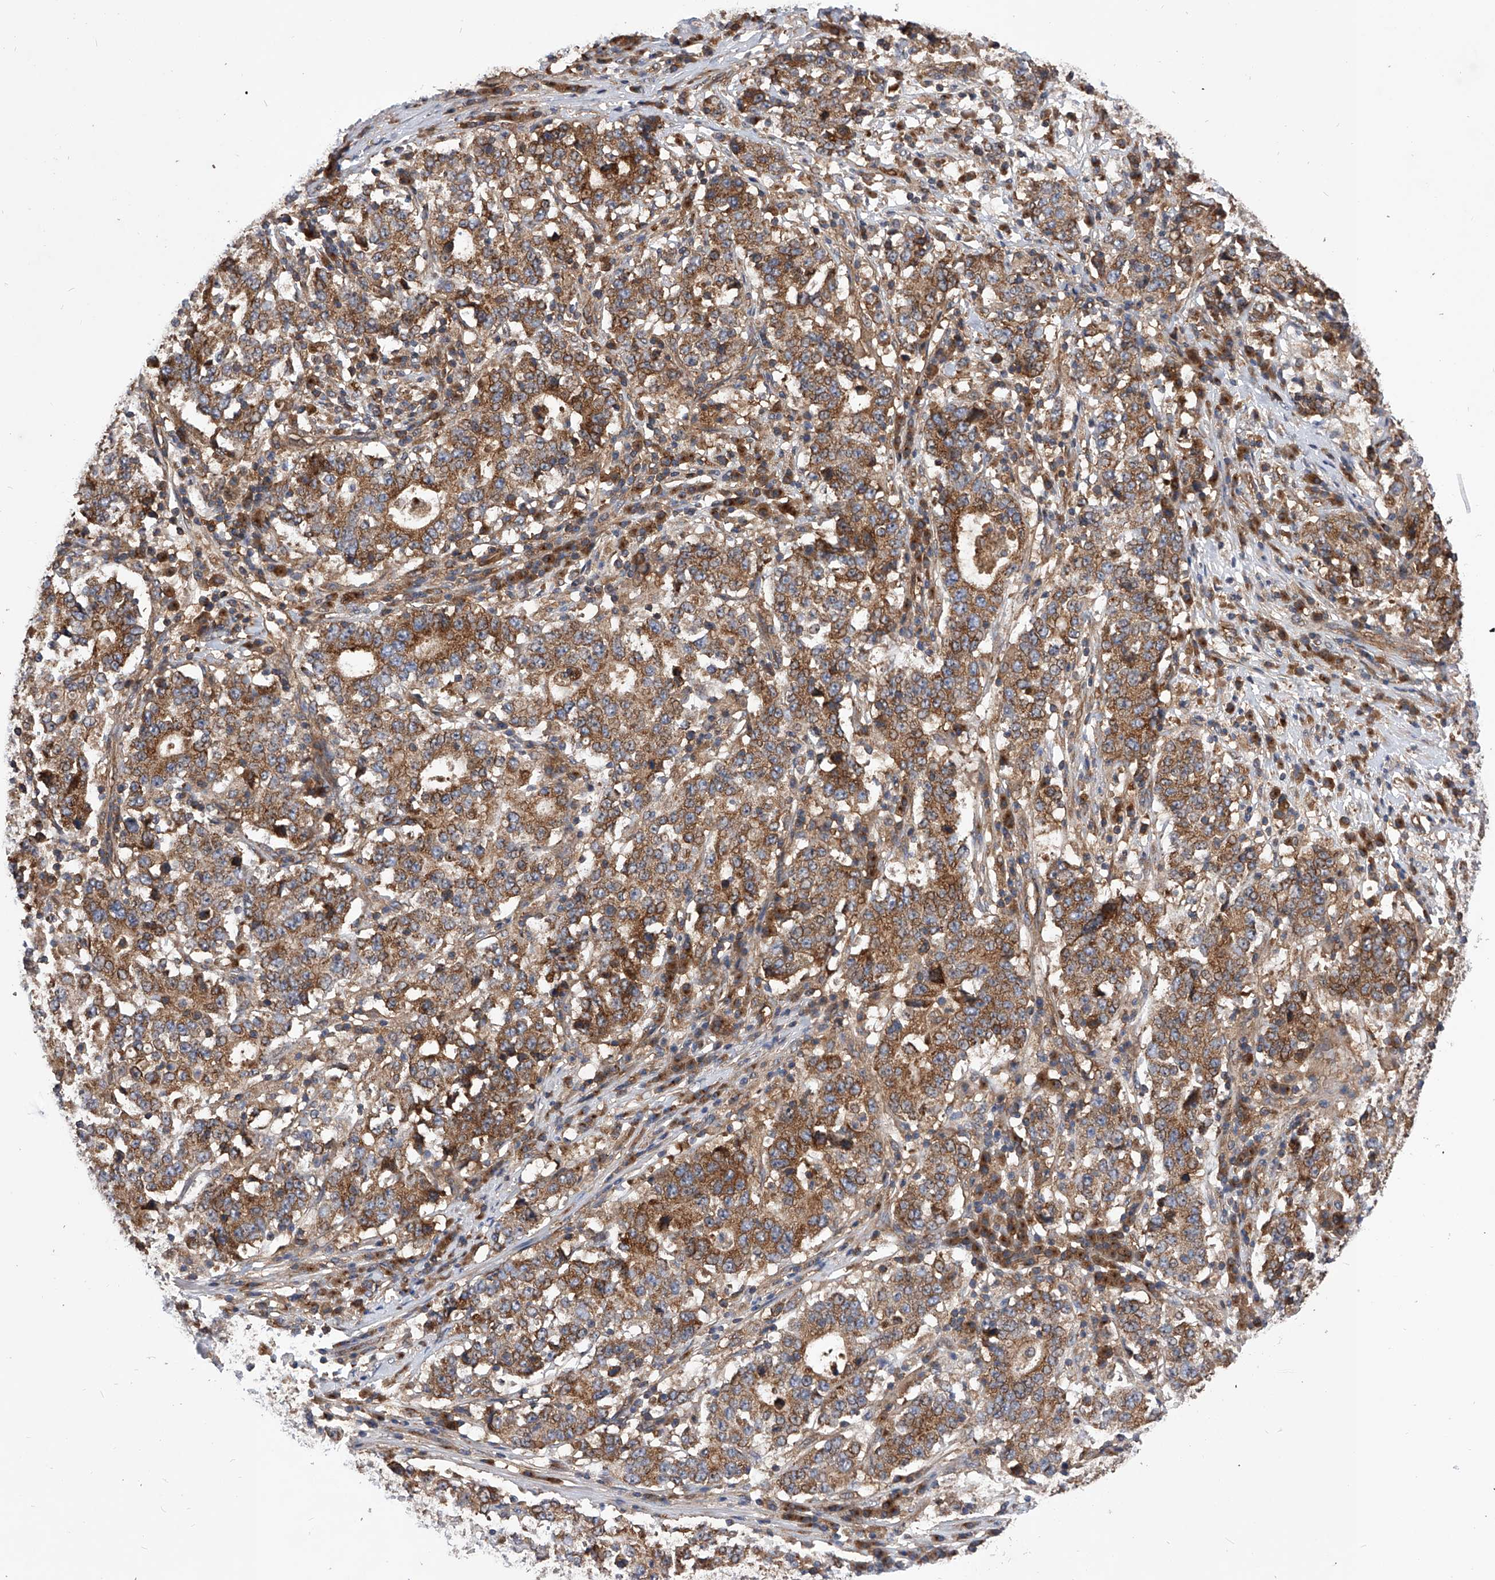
{"staining": {"intensity": "moderate", "quantity": ">75%", "location": "cytoplasmic/membranous"}, "tissue": "stomach cancer", "cell_type": "Tumor cells", "image_type": "cancer", "snomed": [{"axis": "morphology", "description": "Adenocarcinoma, NOS"}, {"axis": "topography", "description": "Stomach"}], "caption": "This image reveals stomach cancer stained with IHC to label a protein in brown. The cytoplasmic/membranous of tumor cells show moderate positivity for the protein. Nuclei are counter-stained blue.", "gene": "CFAP410", "patient": {"sex": "male", "age": 59}}